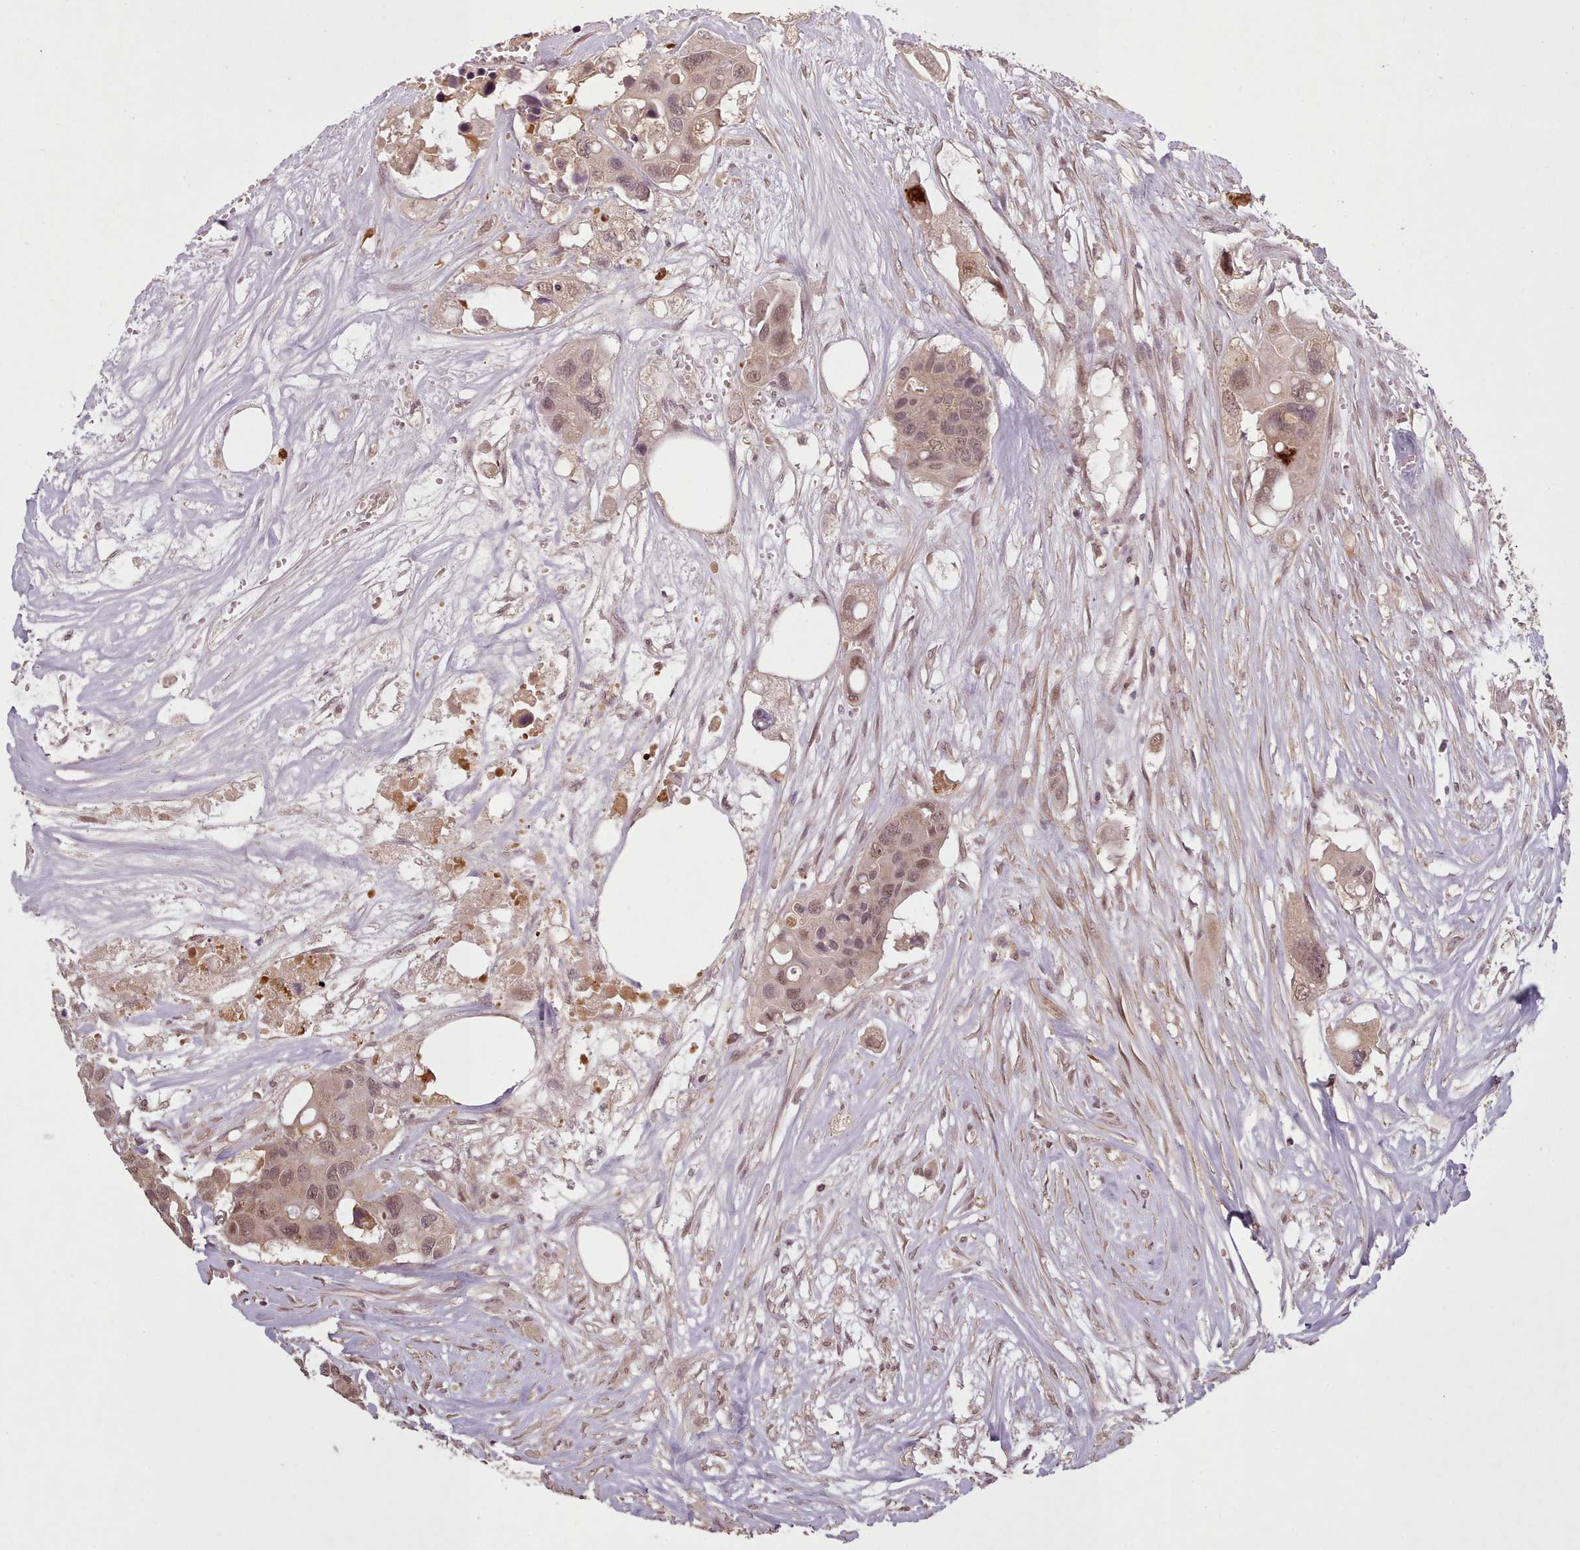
{"staining": {"intensity": "moderate", "quantity": ">75%", "location": "nuclear"}, "tissue": "colorectal cancer", "cell_type": "Tumor cells", "image_type": "cancer", "snomed": [{"axis": "morphology", "description": "Adenocarcinoma, NOS"}, {"axis": "topography", "description": "Colon"}], "caption": "This photomicrograph reveals colorectal cancer stained with immunohistochemistry to label a protein in brown. The nuclear of tumor cells show moderate positivity for the protein. Nuclei are counter-stained blue.", "gene": "CDC6", "patient": {"sex": "male", "age": 77}}